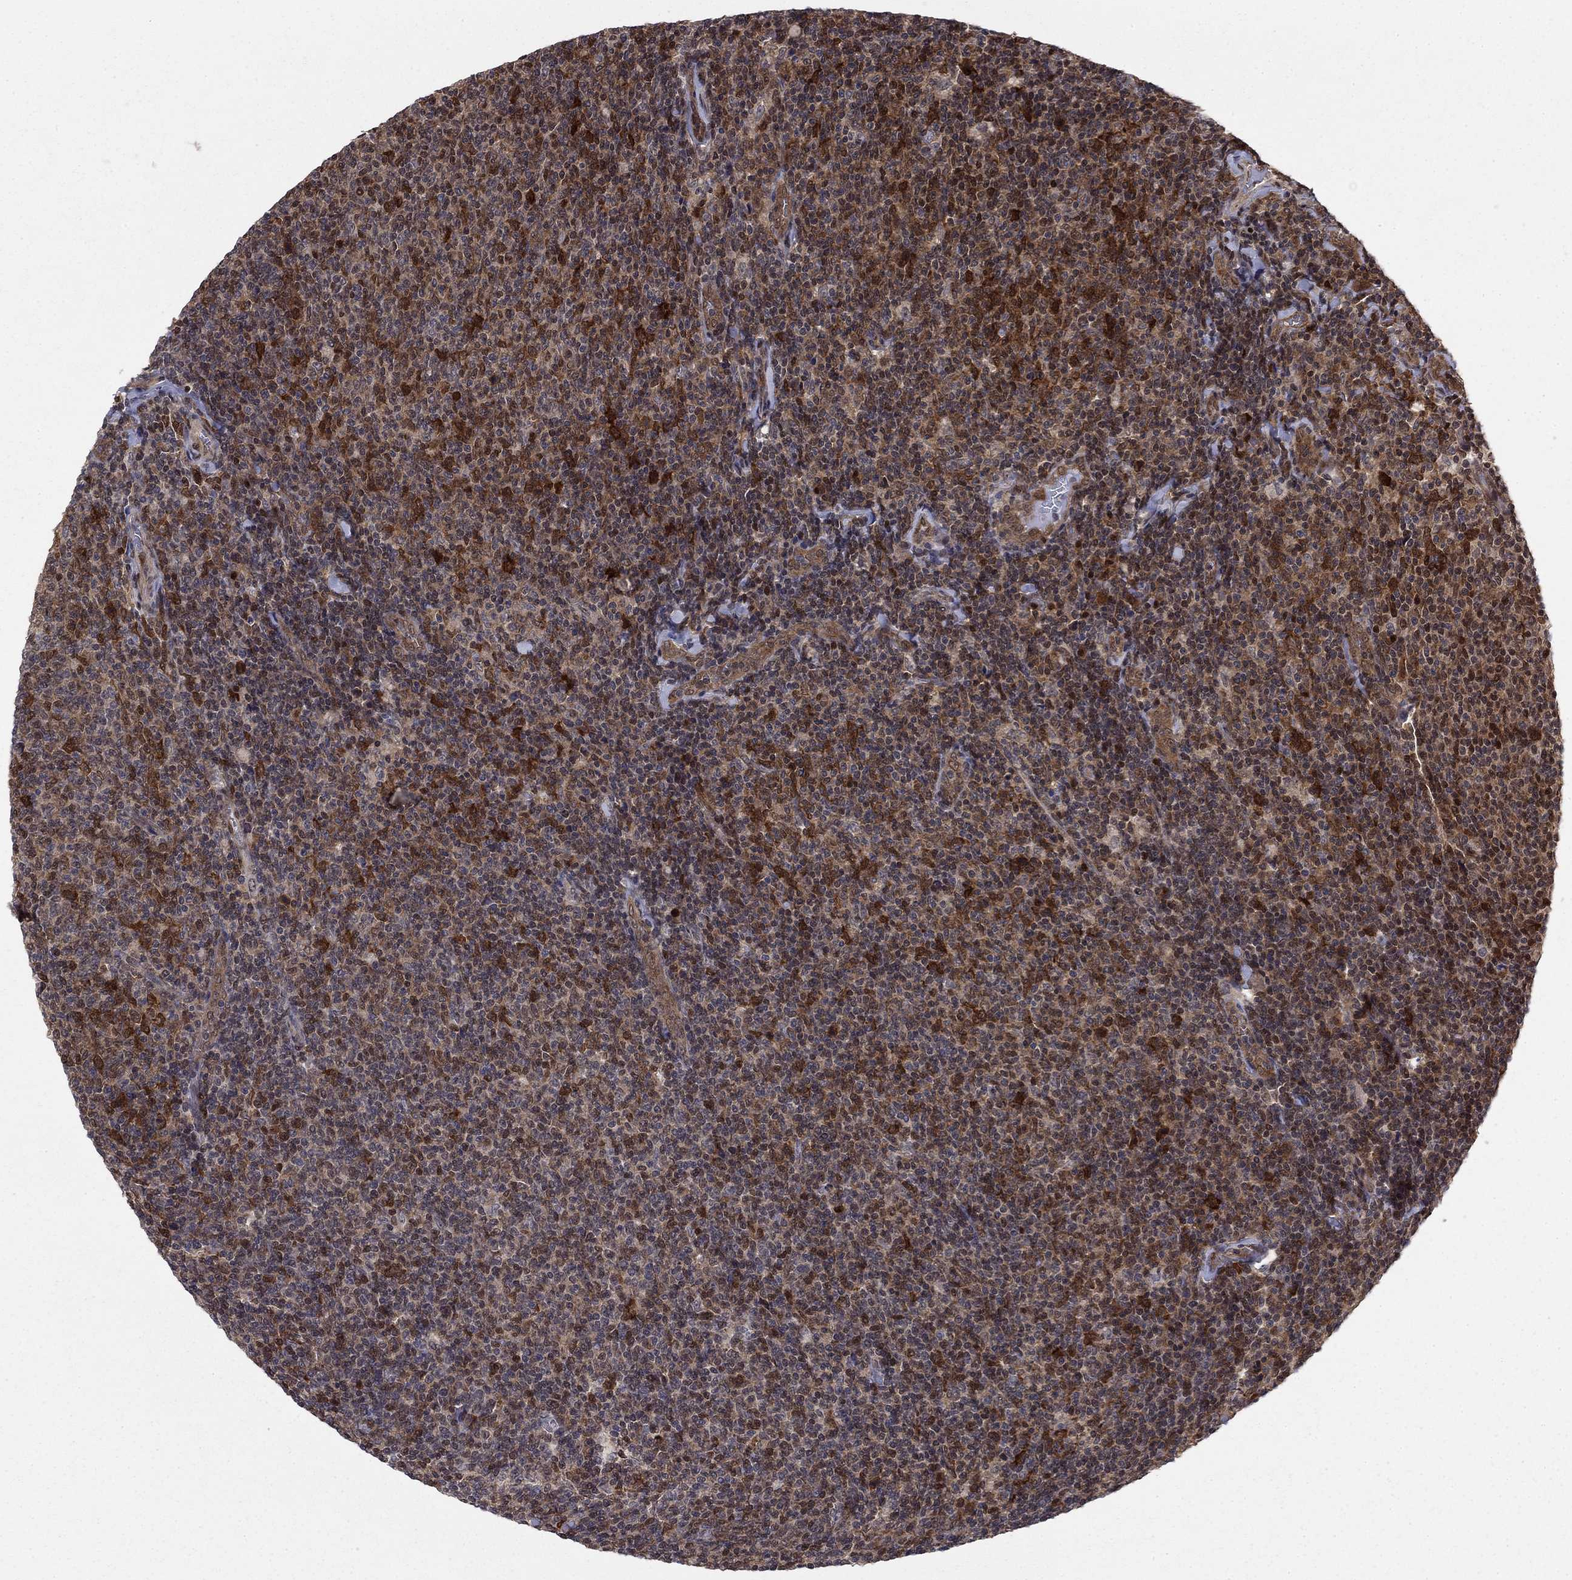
{"staining": {"intensity": "strong", "quantity": "25%-75%", "location": "cytoplasmic/membranous"}, "tissue": "lymphoma", "cell_type": "Tumor cells", "image_type": "cancer", "snomed": [{"axis": "morphology", "description": "Malignant lymphoma, non-Hodgkin's type, Low grade"}, {"axis": "topography", "description": "Lymph node"}], "caption": "Tumor cells reveal high levels of strong cytoplasmic/membranous expression in about 25%-75% of cells in human lymphoma. The staining was performed using DAB (3,3'-diaminobenzidine), with brown indicating positive protein expression. Nuclei are stained blue with hematoxylin.", "gene": "FKBP4", "patient": {"sex": "male", "age": 52}}